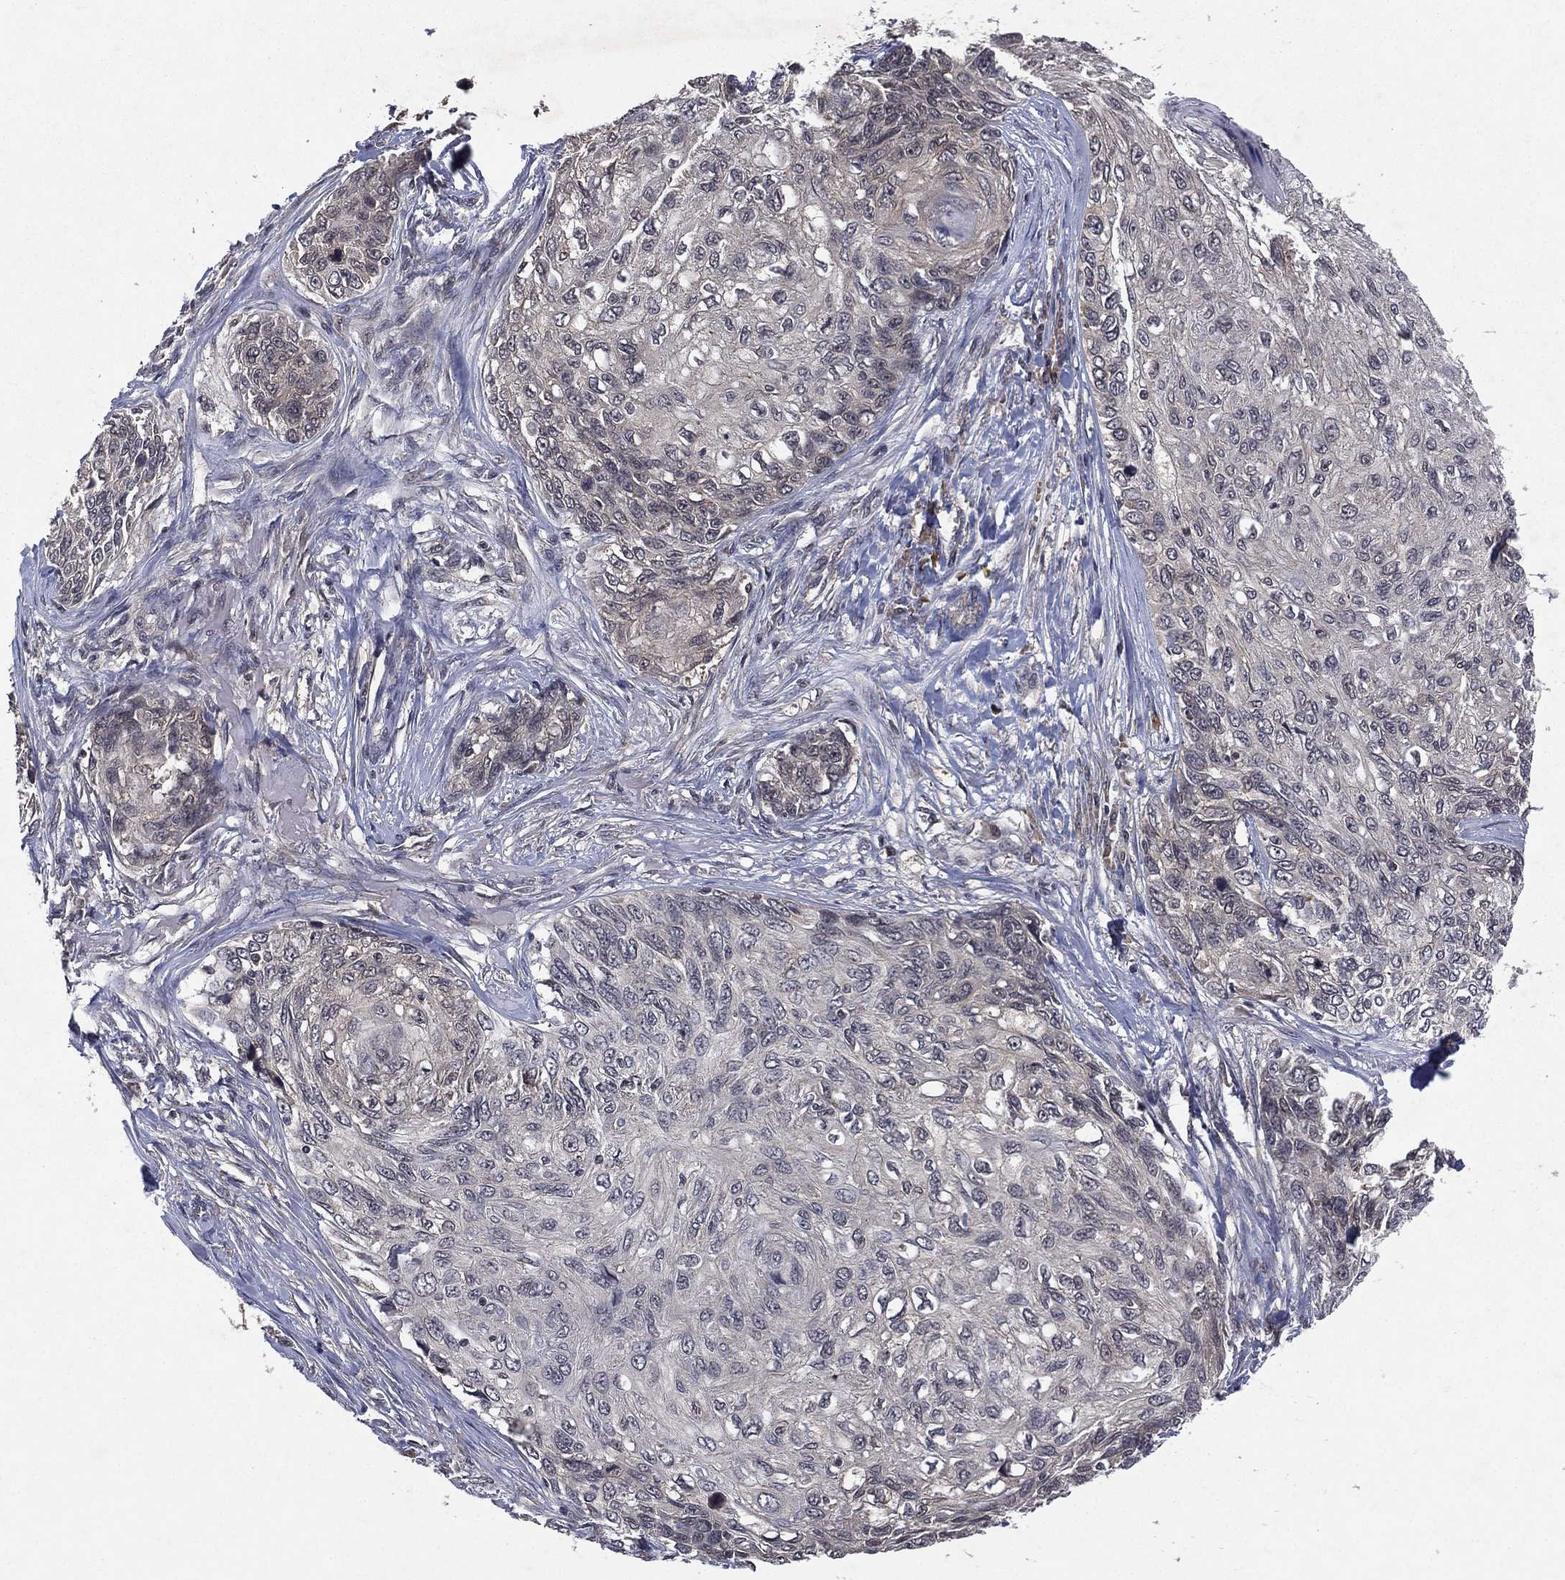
{"staining": {"intensity": "negative", "quantity": "none", "location": "none"}, "tissue": "skin cancer", "cell_type": "Tumor cells", "image_type": "cancer", "snomed": [{"axis": "morphology", "description": "Squamous cell carcinoma, NOS"}, {"axis": "topography", "description": "Skin"}], "caption": "Human skin cancer (squamous cell carcinoma) stained for a protein using immunohistochemistry (IHC) displays no expression in tumor cells.", "gene": "ATG4B", "patient": {"sex": "male", "age": 92}}